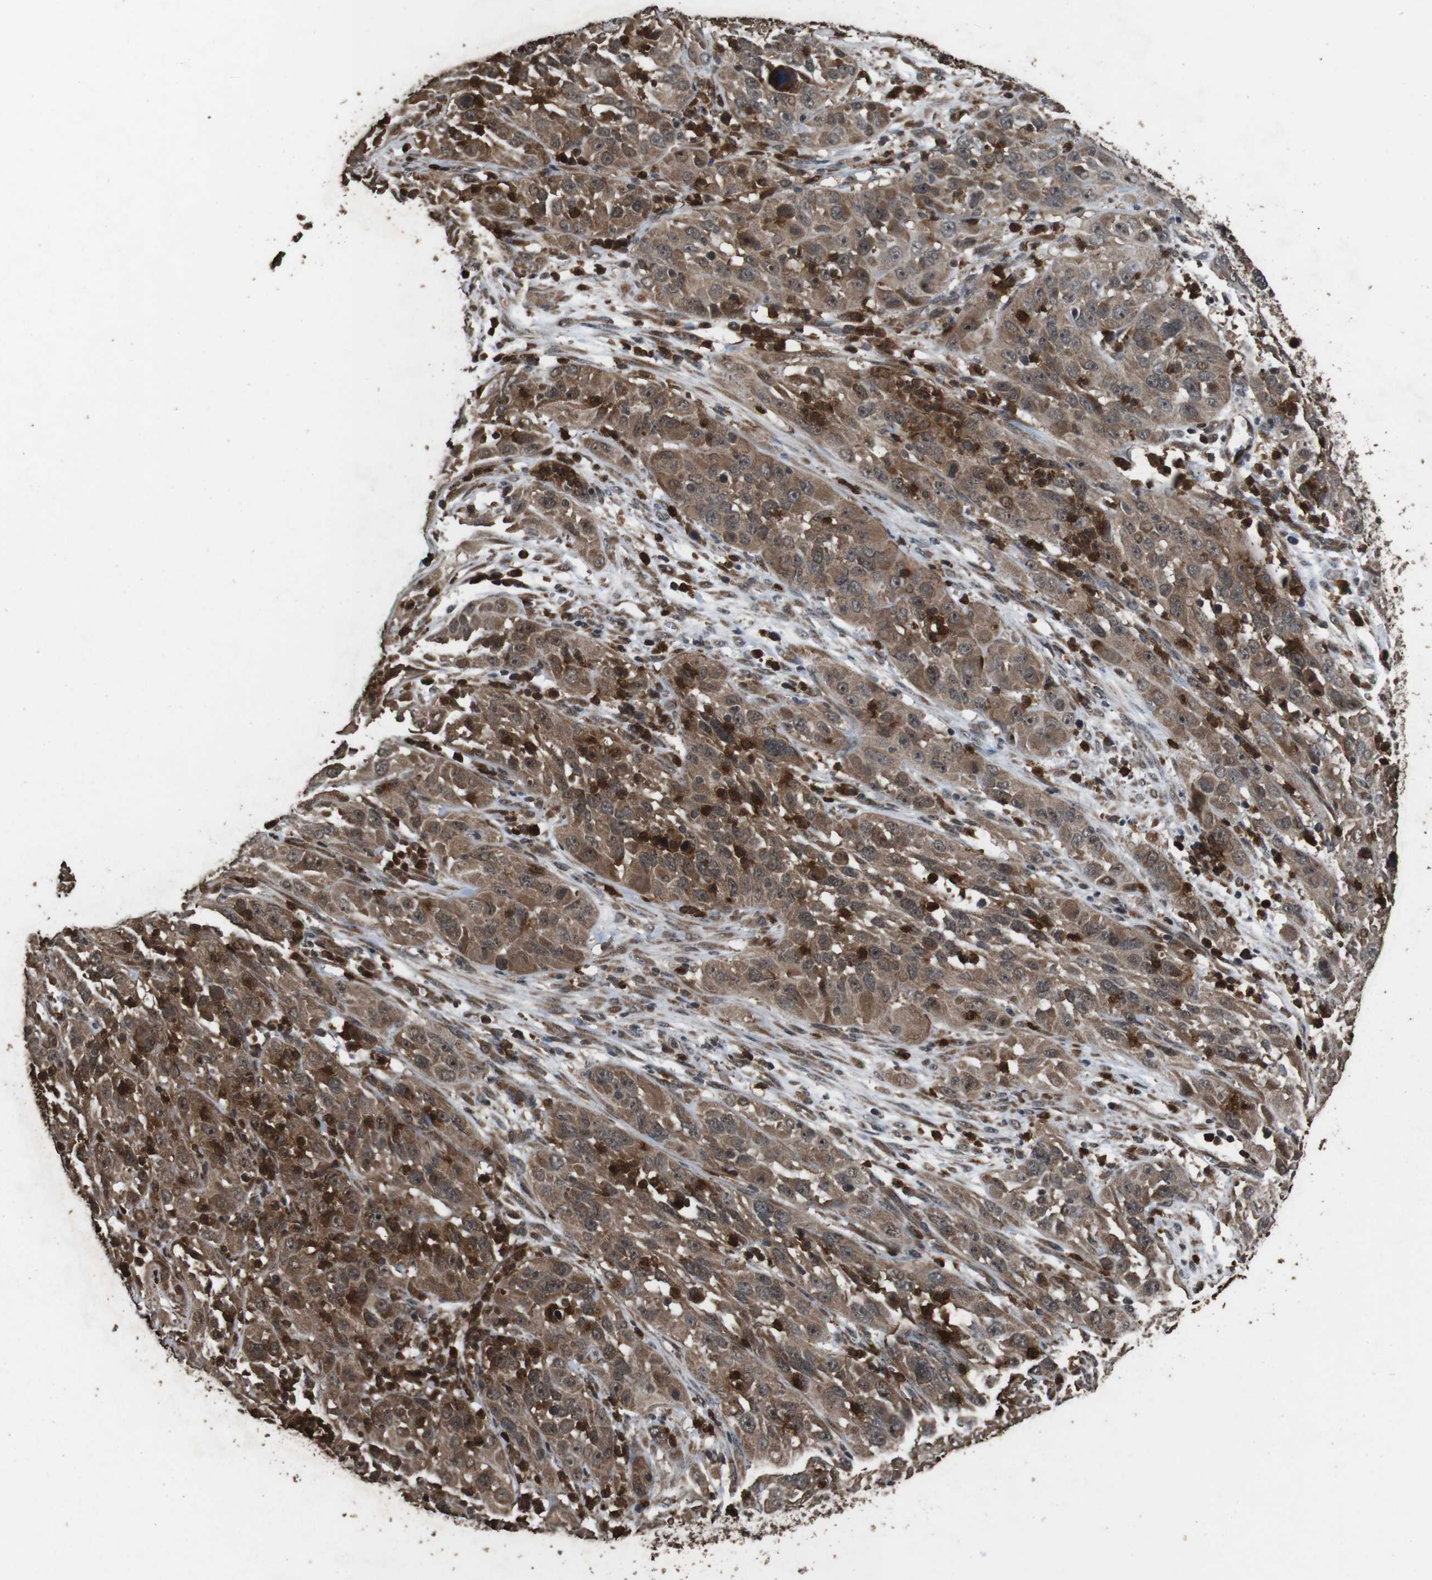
{"staining": {"intensity": "moderate", "quantity": ">75%", "location": "cytoplasmic/membranous"}, "tissue": "cervical cancer", "cell_type": "Tumor cells", "image_type": "cancer", "snomed": [{"axis": "morphology", "description": "Squamous cell carcinoma, NOS"}, {"axis": "topography", "description": "Cervix"}], "caption": "The micrograph demonstrates a brown stain indicating the presence of a protein in the cytoplasmic/membranous of tumor cells in squamous cell carcinoma (cervical).", "gene": "RRAS2", "patient": {"sex": "female", "age": 32}}